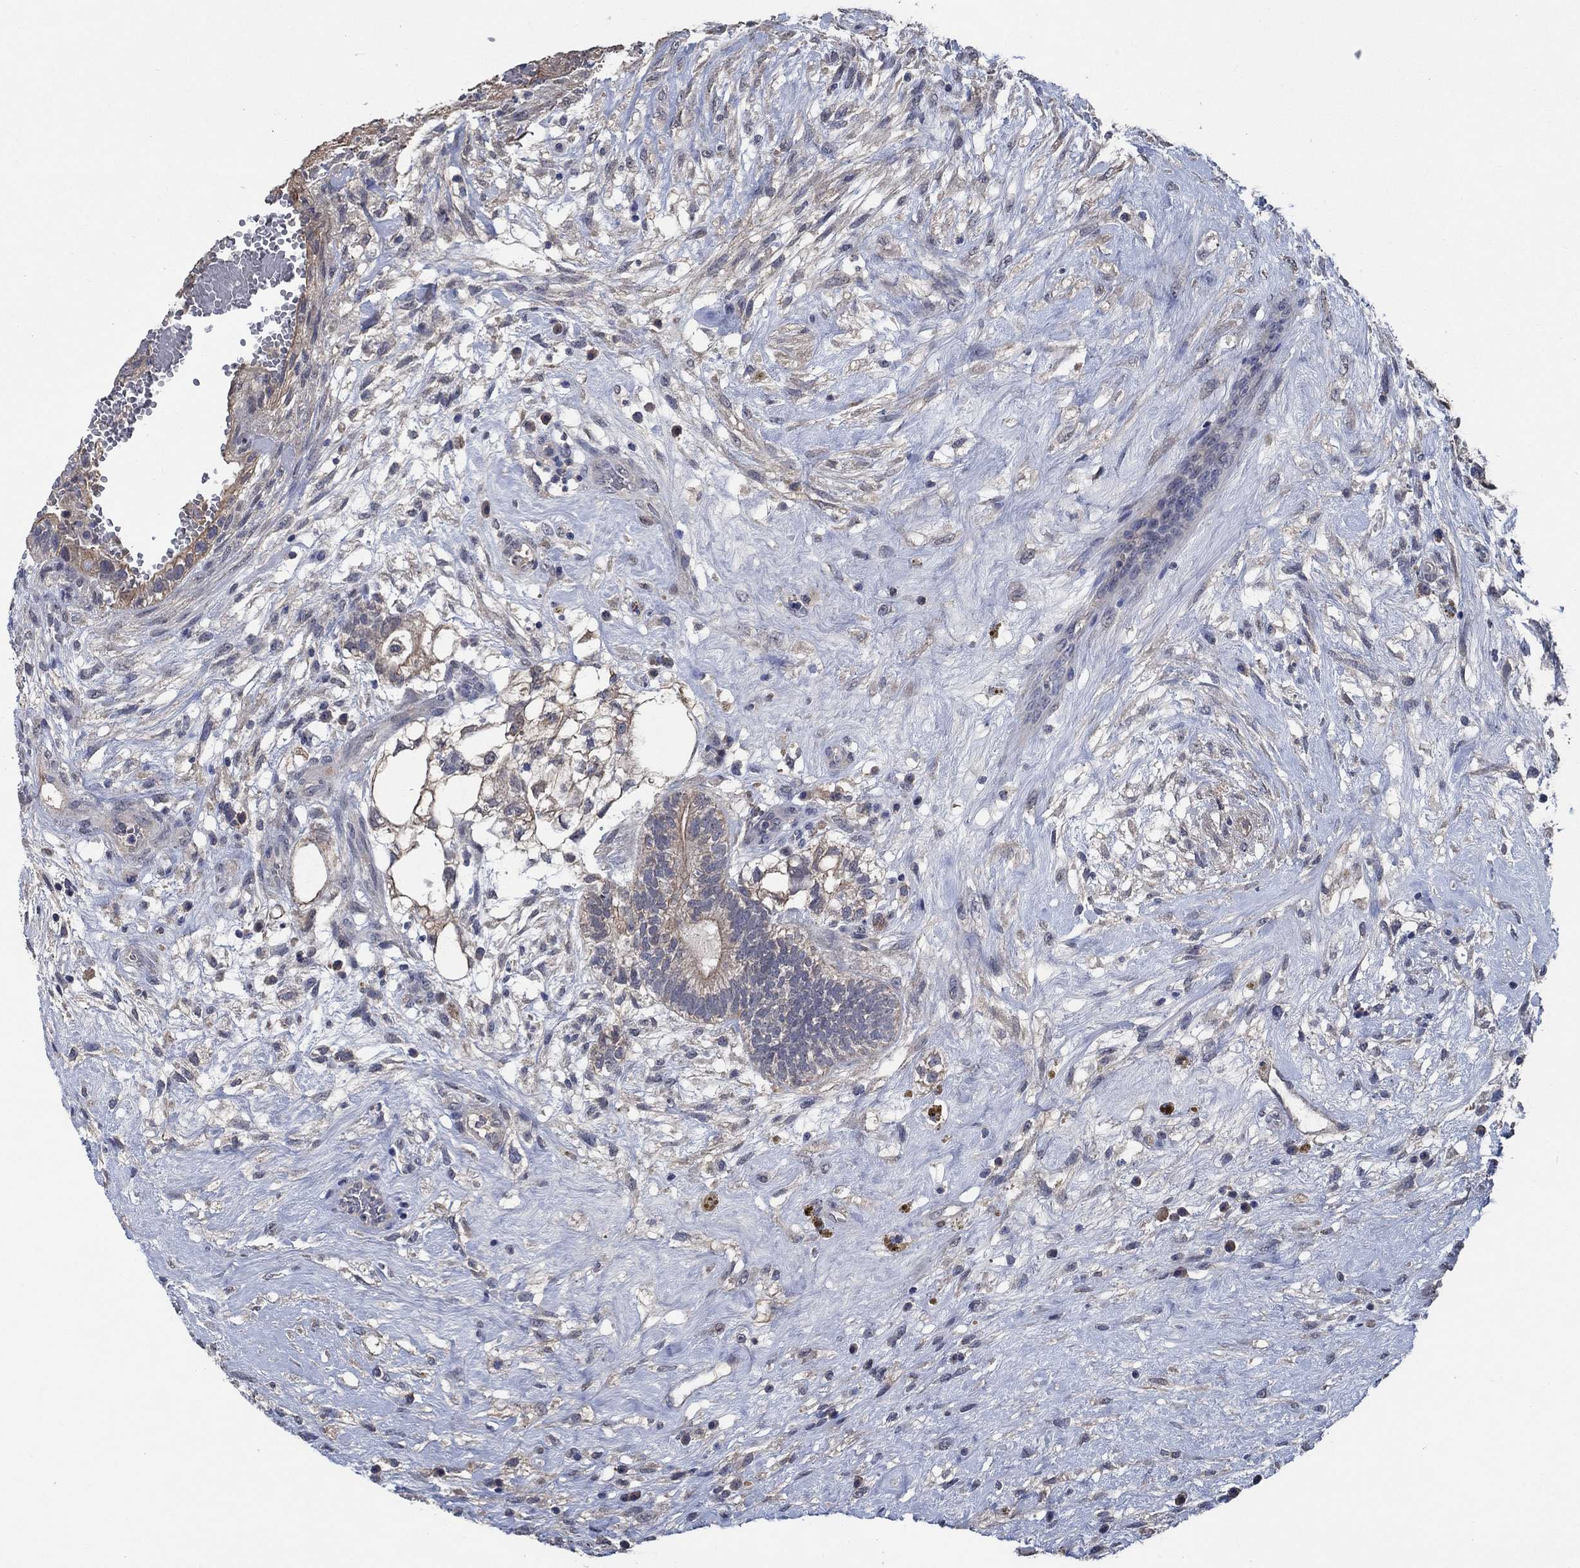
{"staining": {"intensity": "moderate", "quantity": "<25%", "location": "cytoplasmic/membranous"}, "tissue": "testis cancer", "cell_type": "Tumor cells", "image_type": "cancer", "snomed": [{"axis": "morphology", "description": "Normal tissue, NOS"}, {"axis": "morphology", "description": "Carcinoma, Embryonal, NOS"}, {"axis": "topography", "description": "Testis"}, {"axis": "topography", "description": "Epididymis"}], "caption": "The photomicrograph shows a brown stain indicating the presence of a protein in the cytoplasmic/membranous of tumor cells in testis cancer.", "gene": "OBSCN", "patient": {"sex": "male", "age": 32}}